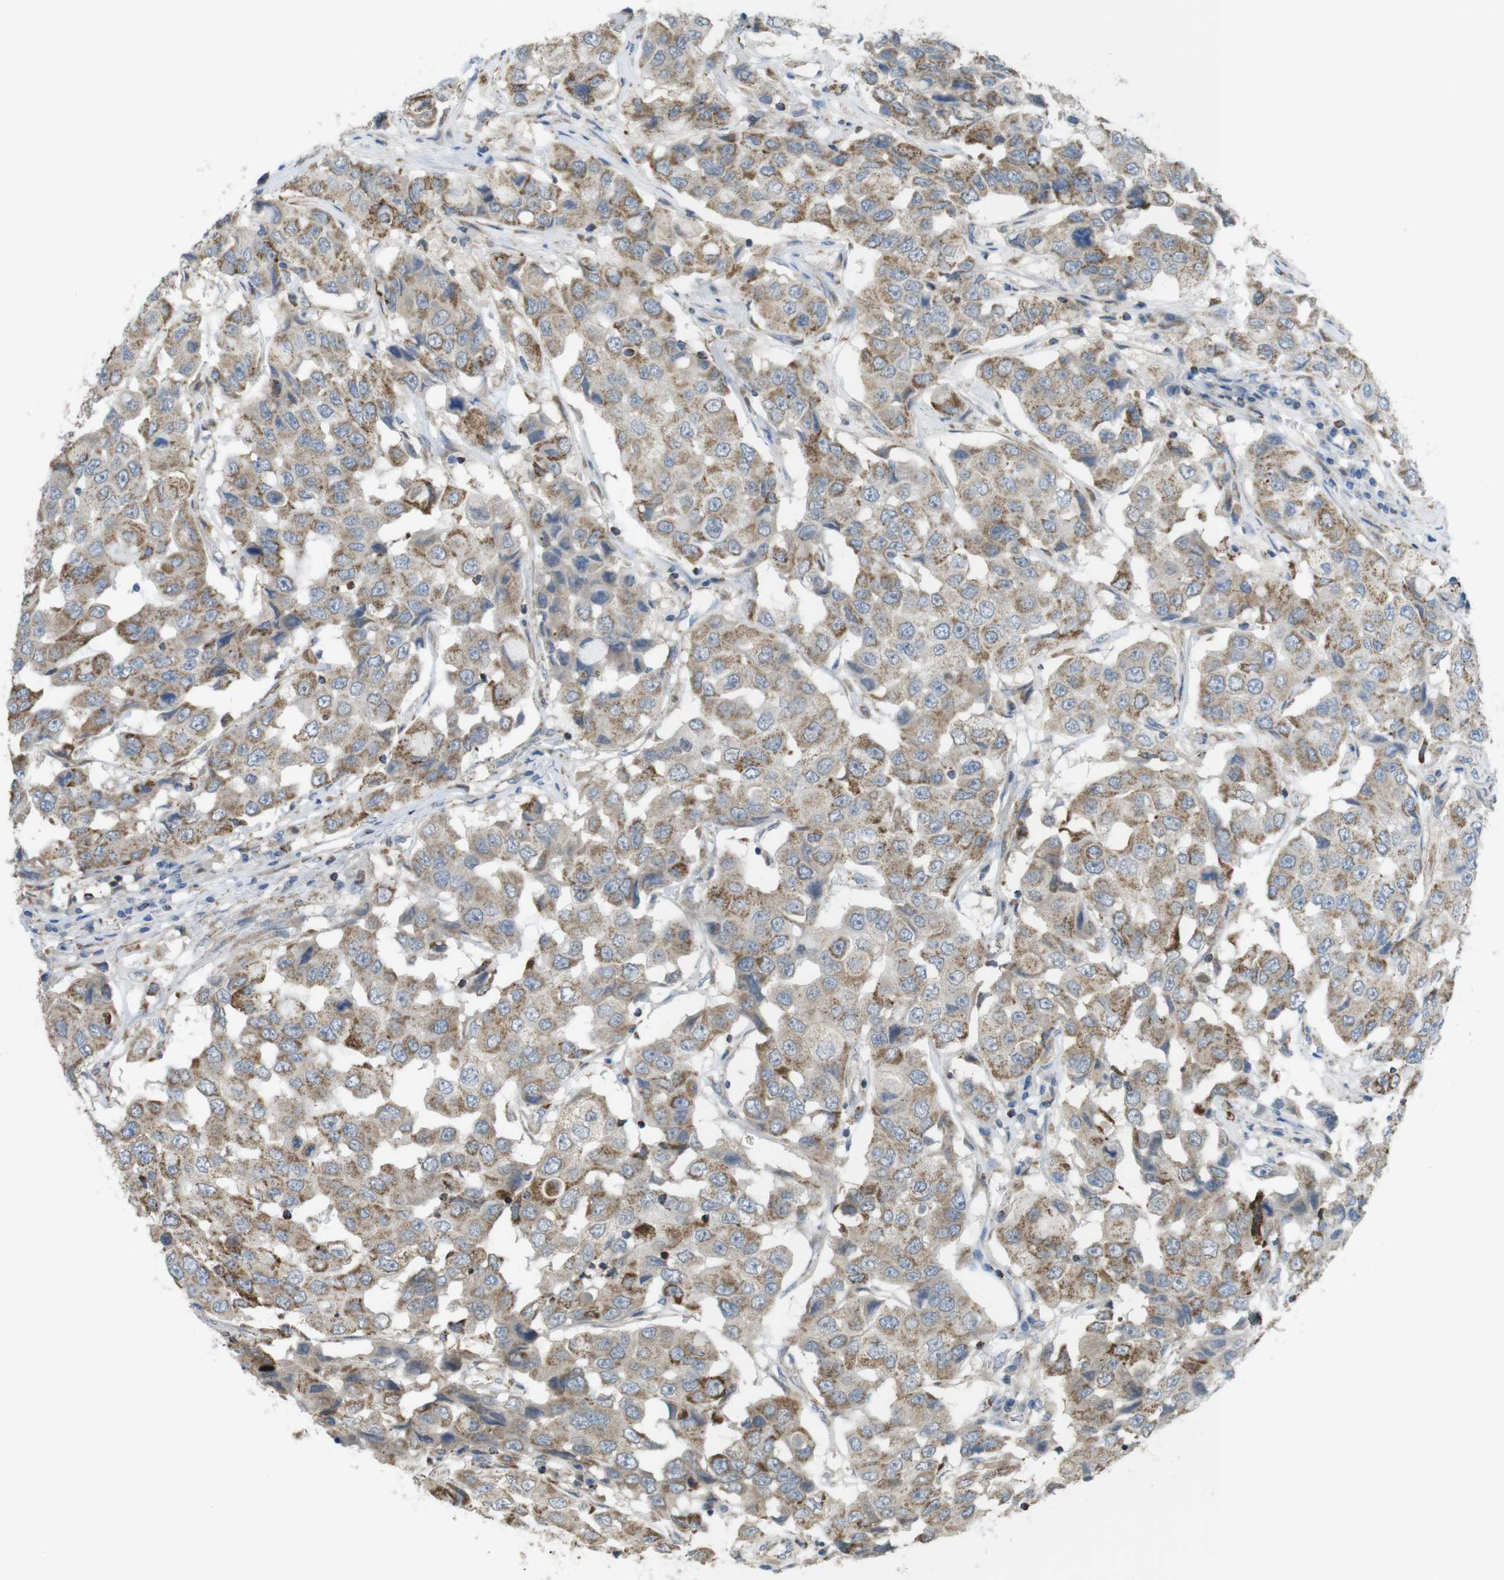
{"staining": {"intensity": "moderate", "quantity": ">75%", "location": "cytoplasmic/membranous"}, "tissue": "breast cancer", "cell_type": "Tumor cells", "image_type": "cancer", "snomed": [{"axis": "morphology", "description": "Duct carcinoma"}, {"axis": "topography", "description": "Breast"}], "caption": "Human intraductal carcinoma (breast) stained for a protein (brown) exhibits moderate cytoplasmic/membranous positive positivity in about >75% of tumor cells.", "gene": "GRIK2", "patient": {"sex": "female", "age": 27}}